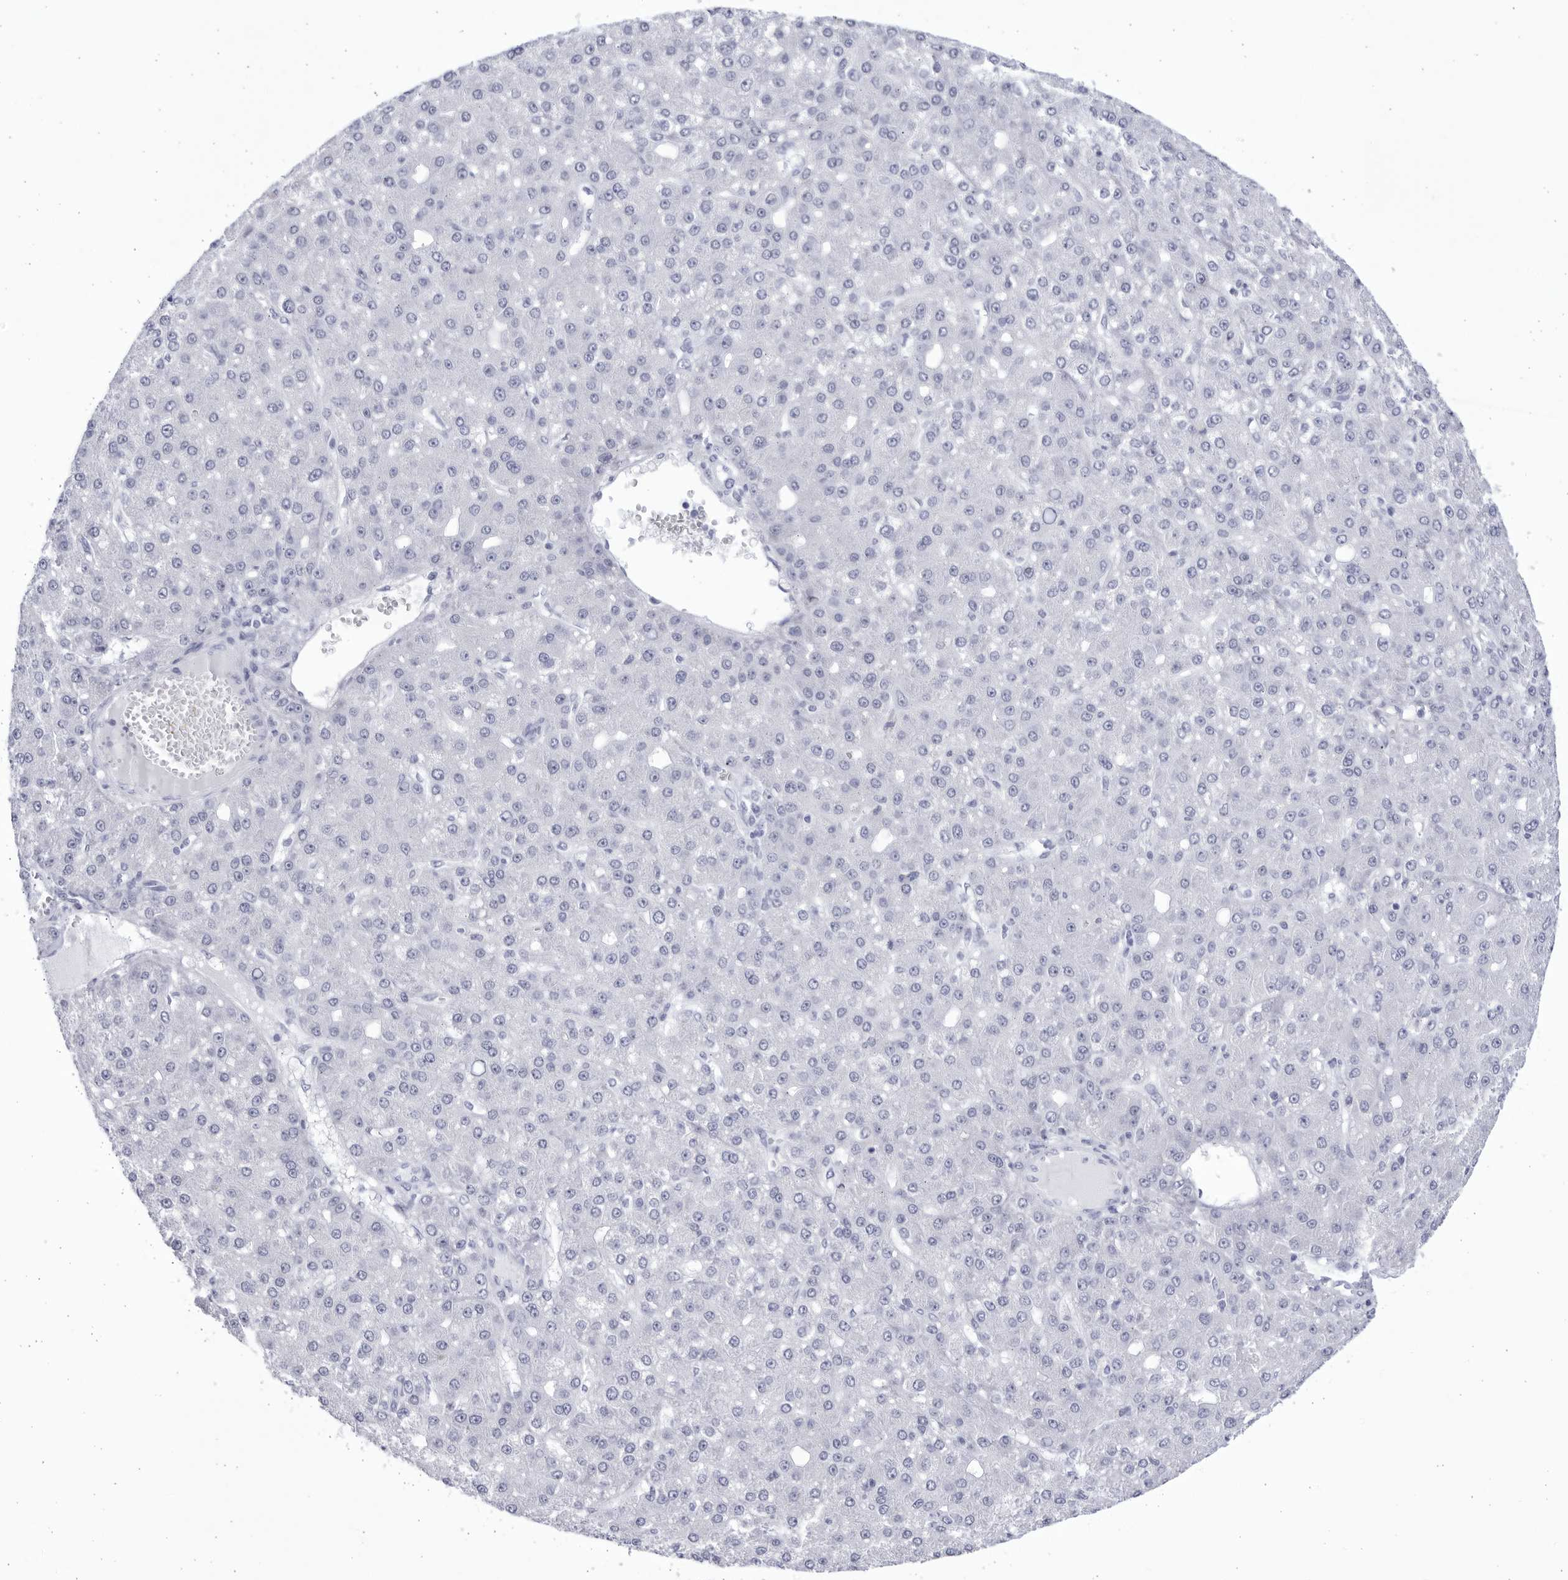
{"staining": {"intensity": "negative", "quantity": "none", "location": "none"}, "tissue": "liver cancer", "cell_type": "Tumor cells", "image_type": "cancer", "snomed": [{"axis": "morphology", "description": "Carcinoma, Hepatocellular, NOS"}, {"axis": "topography", "description": "Liver"}], "caption": "Immunohistochemical staining of human liver cancer (hepatocellular carcinoma) shows no significant staining in tumor cells.", "gene": "CCDC181", "patient": {"sex": "male", "age": 67}}